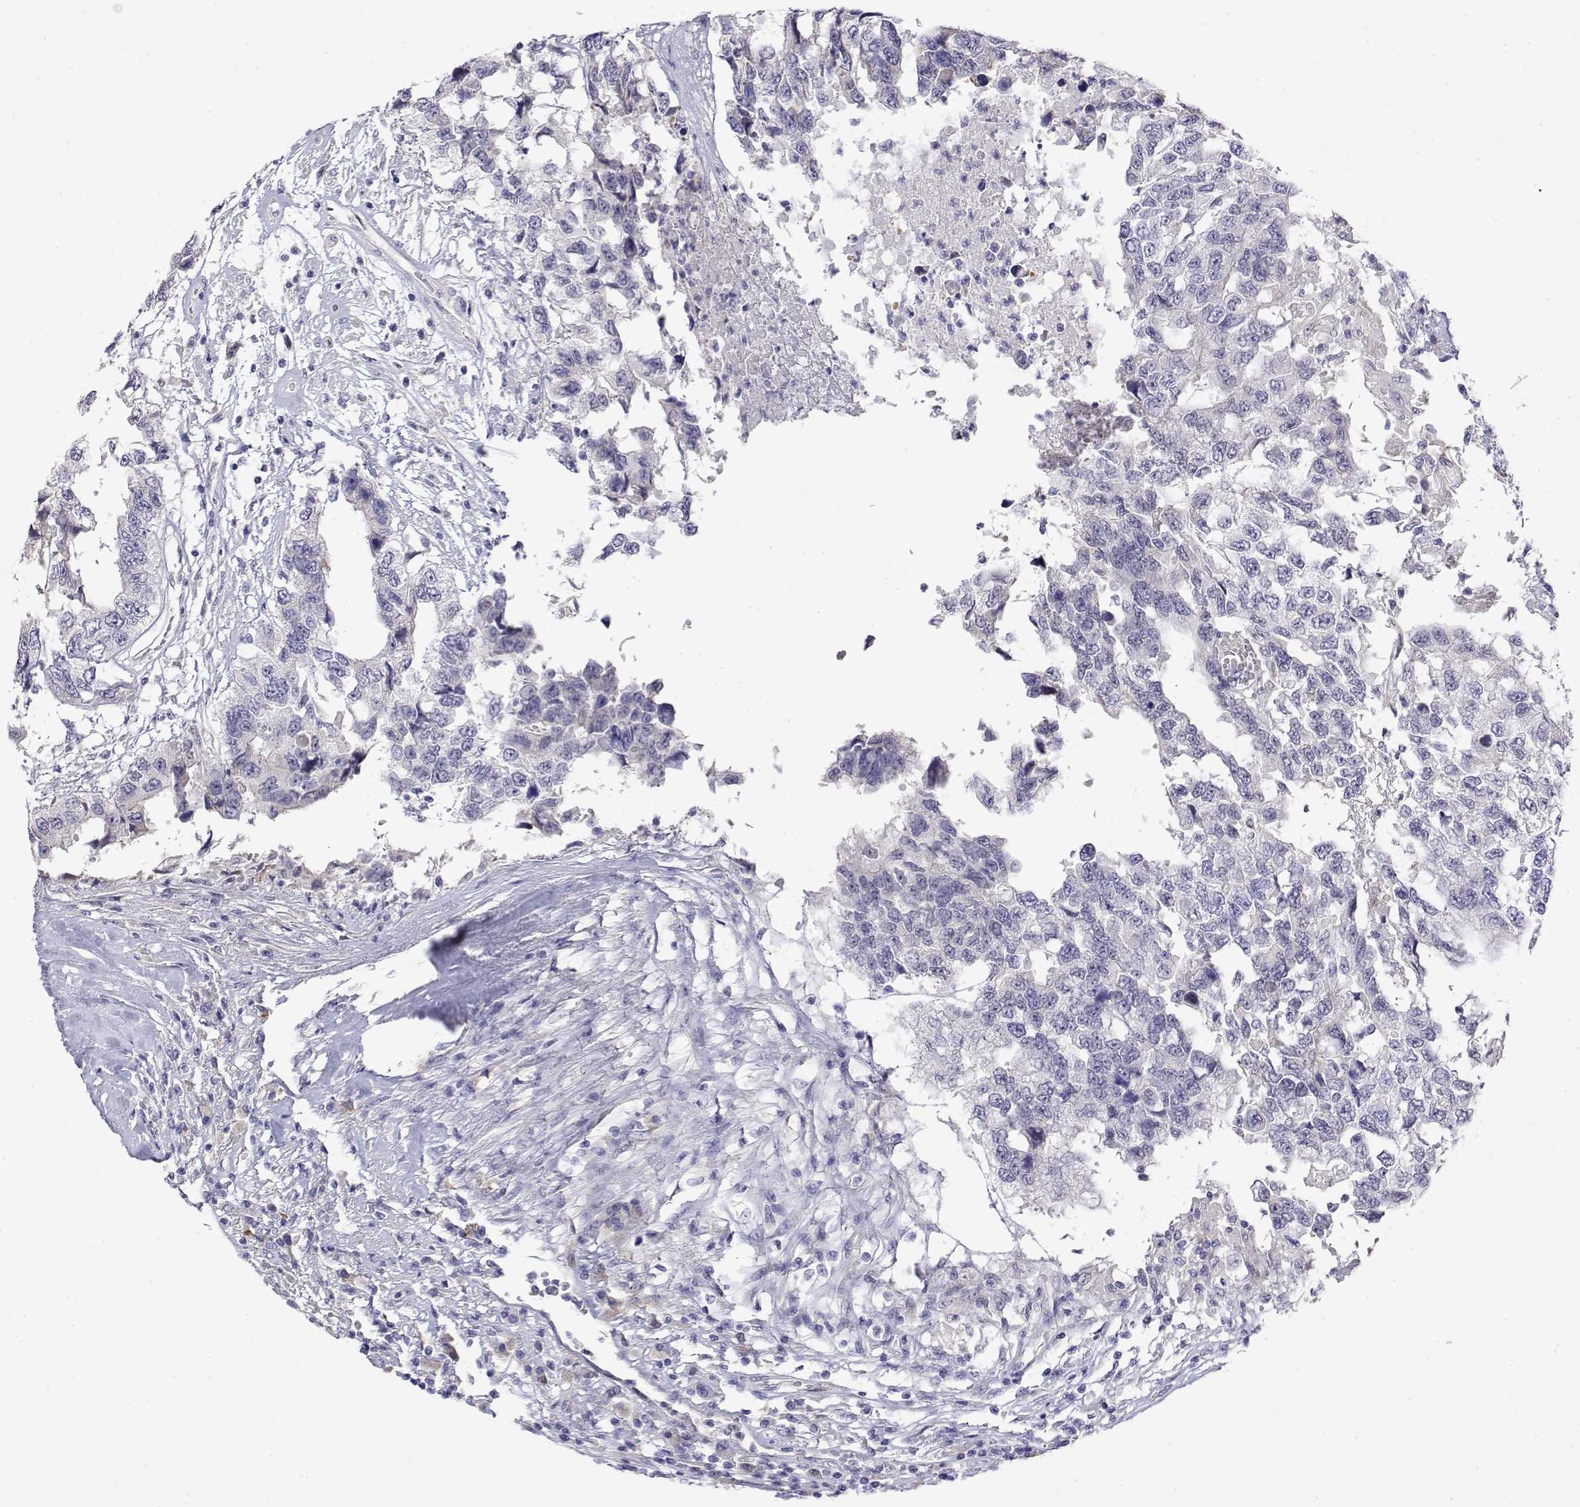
{"staining": {"intensity": "negative", "quantity": "none", "location": "none"}, "tissue": "testis cancer", "cell_type": "Tumor cells", "image_type": "cancer", "snomed": [{"axis": "morphology", "description": "Carcinoma, Embryonal, NOS"}, {"axis": "topography", "description": "Testis"}], "caption": "Tumor cells show no significant protein positivity in testis embryonal carcinoma.", "gene": "LY6D", "patient": {"sex": "male", "age": 83}}